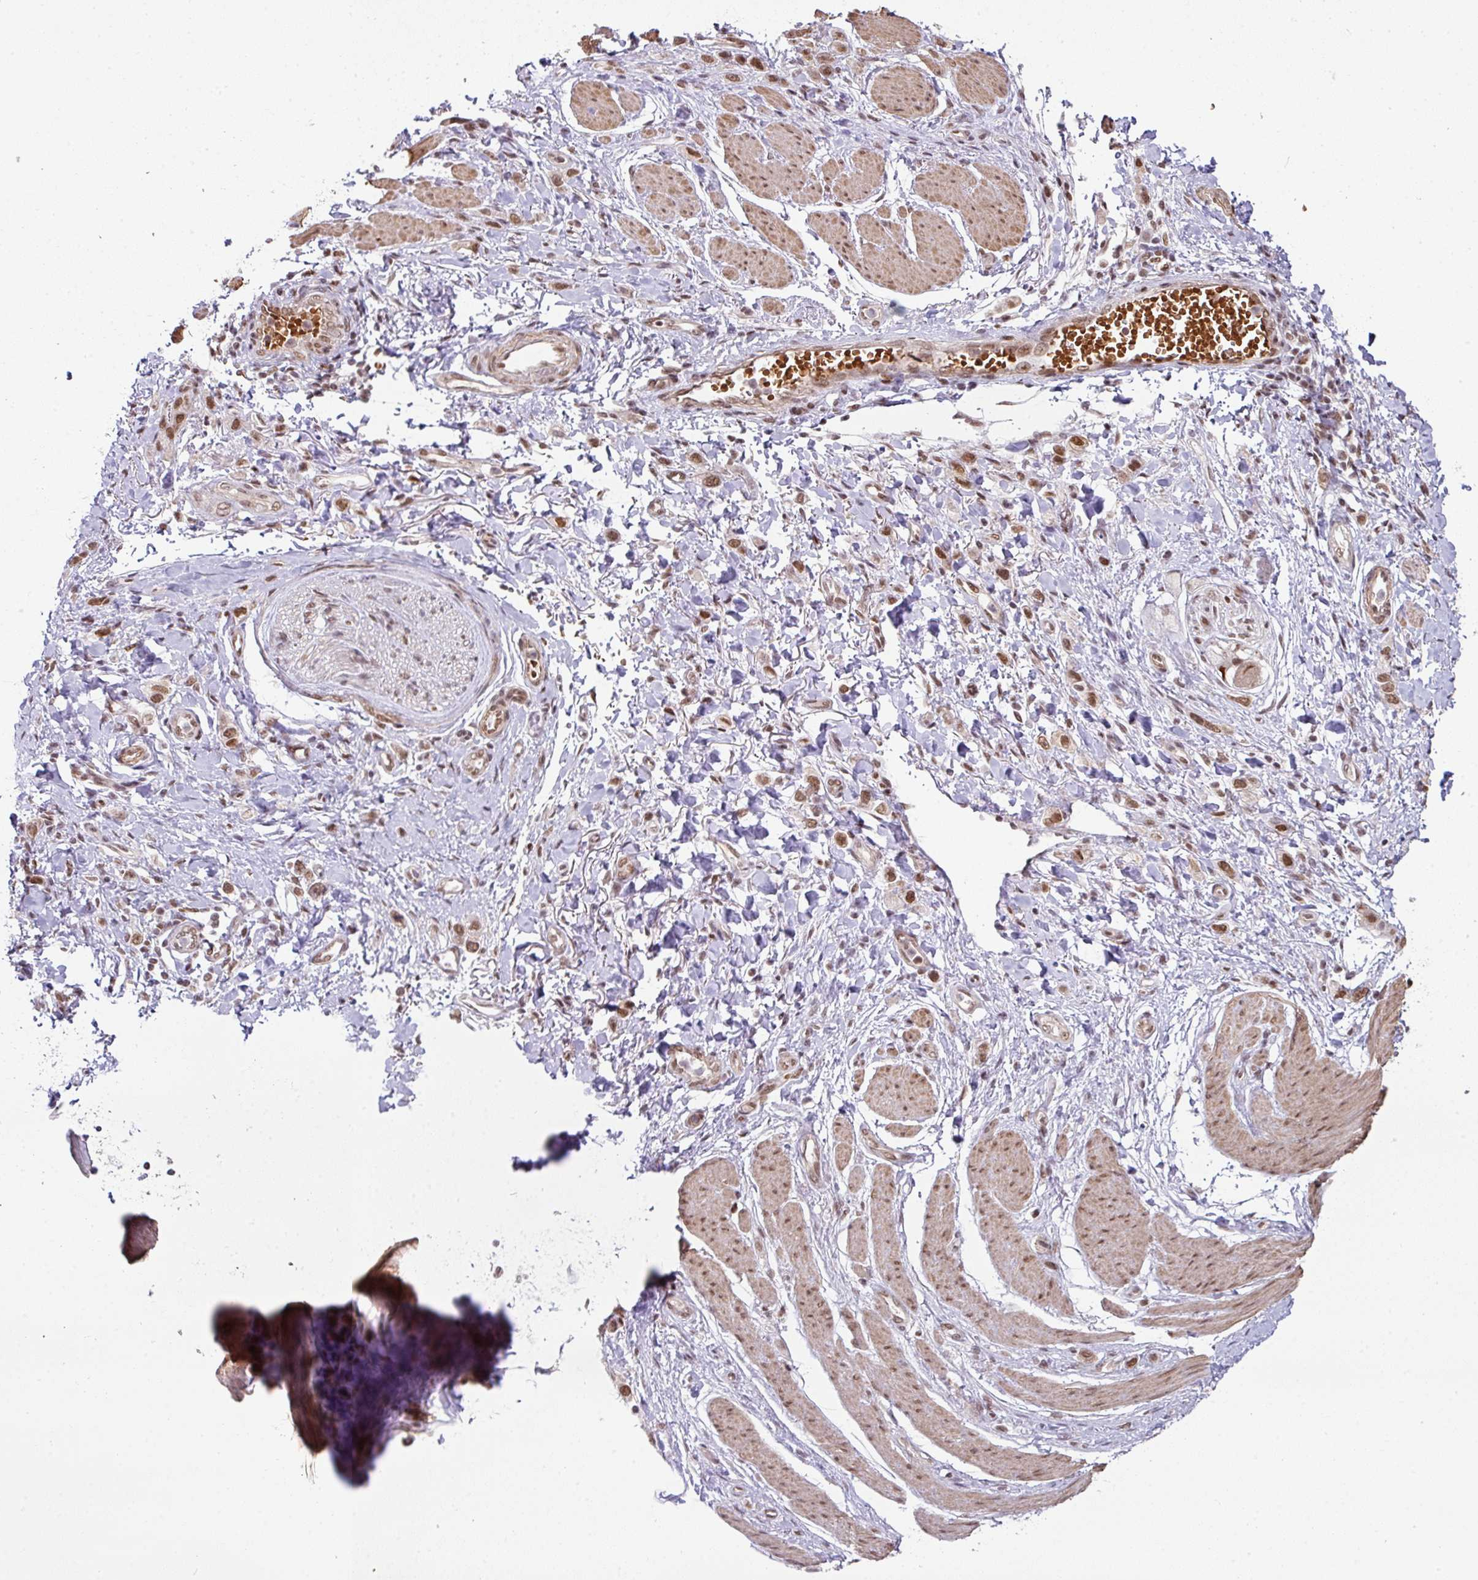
{"staining": {"intensity": "moderate", "quantity": ">75%", "location": "nuclear"}, "tissue": "stomach cancer", "cell_type": "Tumor cells", "image_type": "cancer", "snomed": [{"axis": "morphology", "description": "Adenocarcinoma, NOS"}, {"axis": "topography", "description": "Stomach"}], "caption": "A histopathology image showing moderate nuclear expression in approximately >75% of tumor cells in stomach adenocarcinoma, as visualized by brown immunohistochemical staining.", "gene": "NCOA5", "patient": {"sex": "female", "age": 65}}